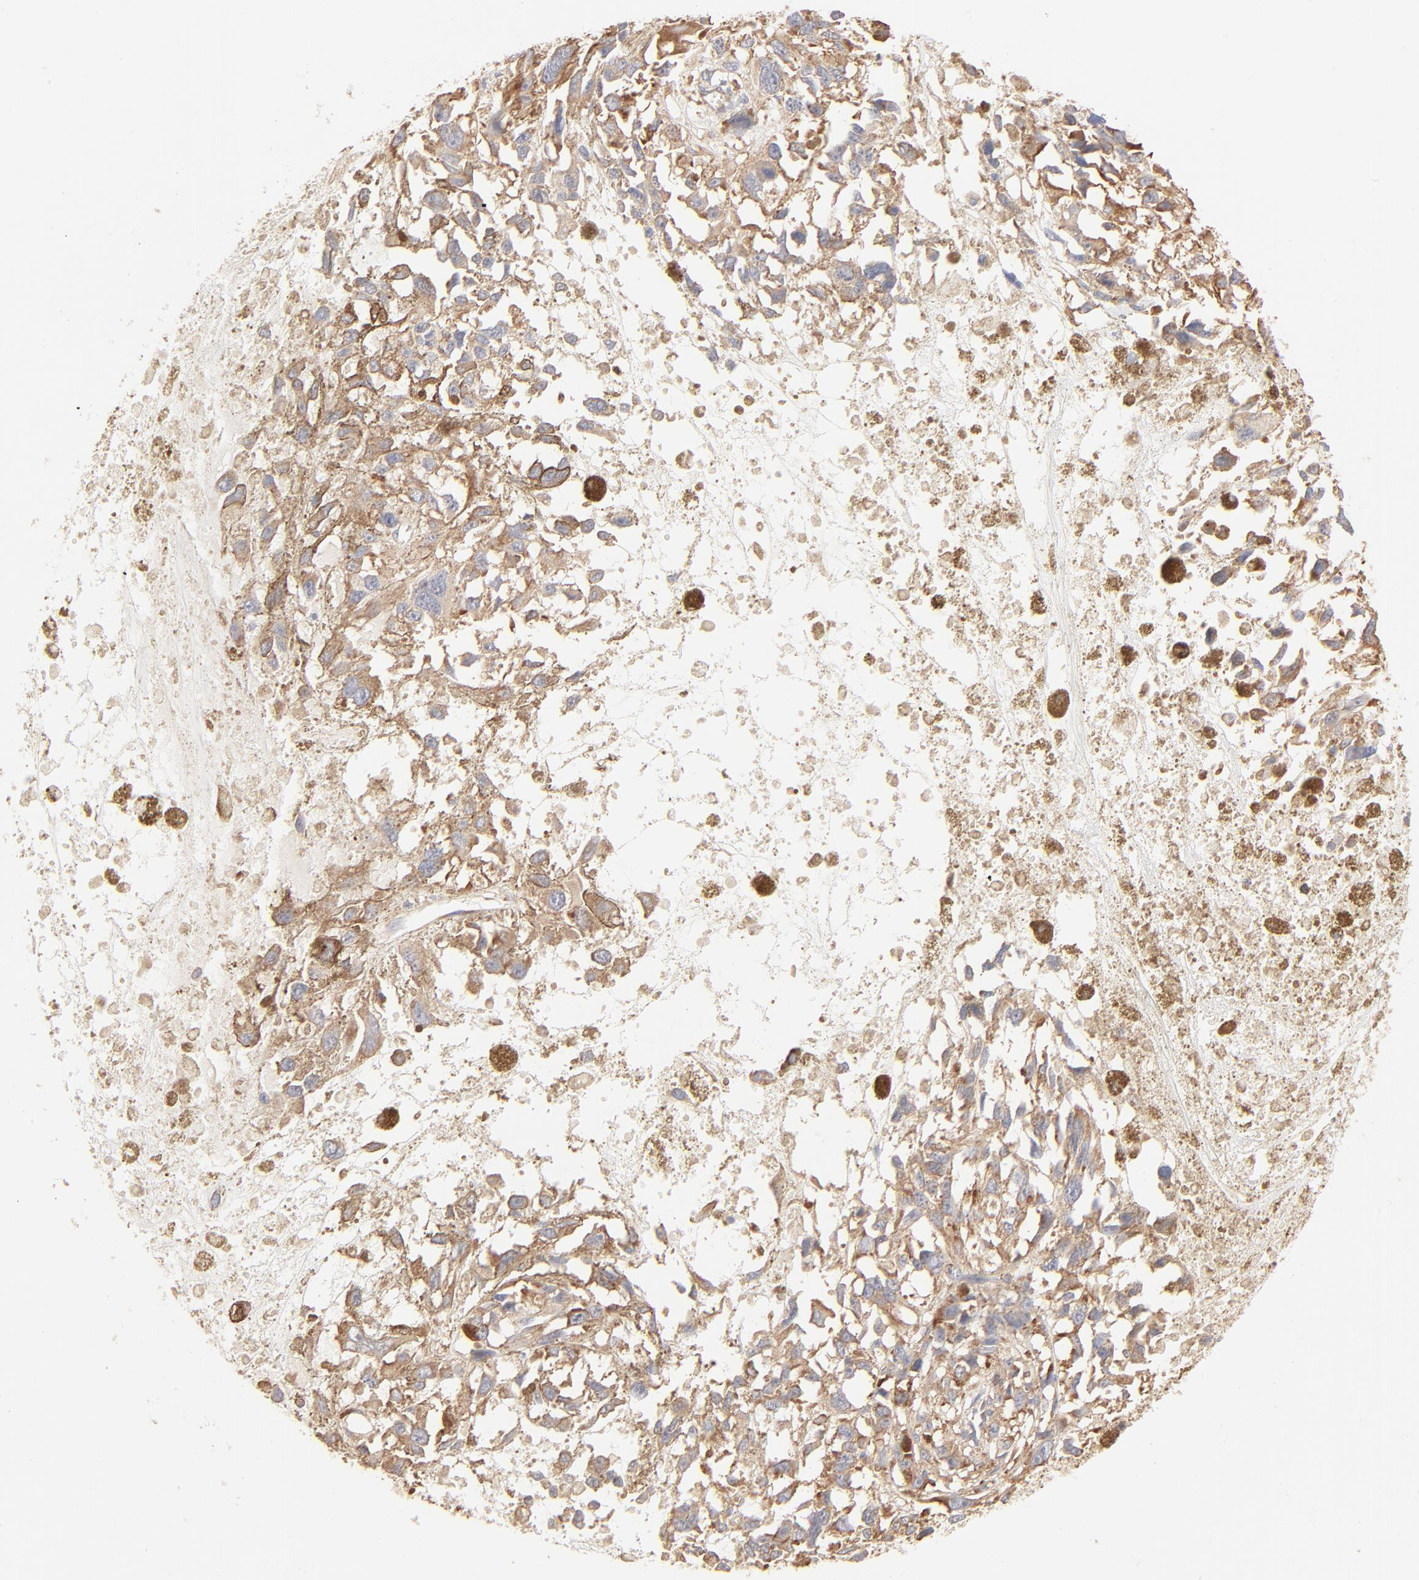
{"staining": {"intensity": "moderate", "quantity": ">75%", "location": "cytoplasmic/membranous"}, "tissue": "melanoma", "cell_type": "Tumor cells", "image_type": "cancer", "snomed": [{"axis": "morphology", "description": "Malignant melanoma, Metastatic site"}, {"axis": "topography", "description": "Lymph node"}], "caption": "Immunohistochemistry of human melanoma displays medium levels of moderate cytoplasmic/membranous staining in about >75% of tumor cells.", "gene": "RPS20", "patient": {"sex": "male", "age": 59}}